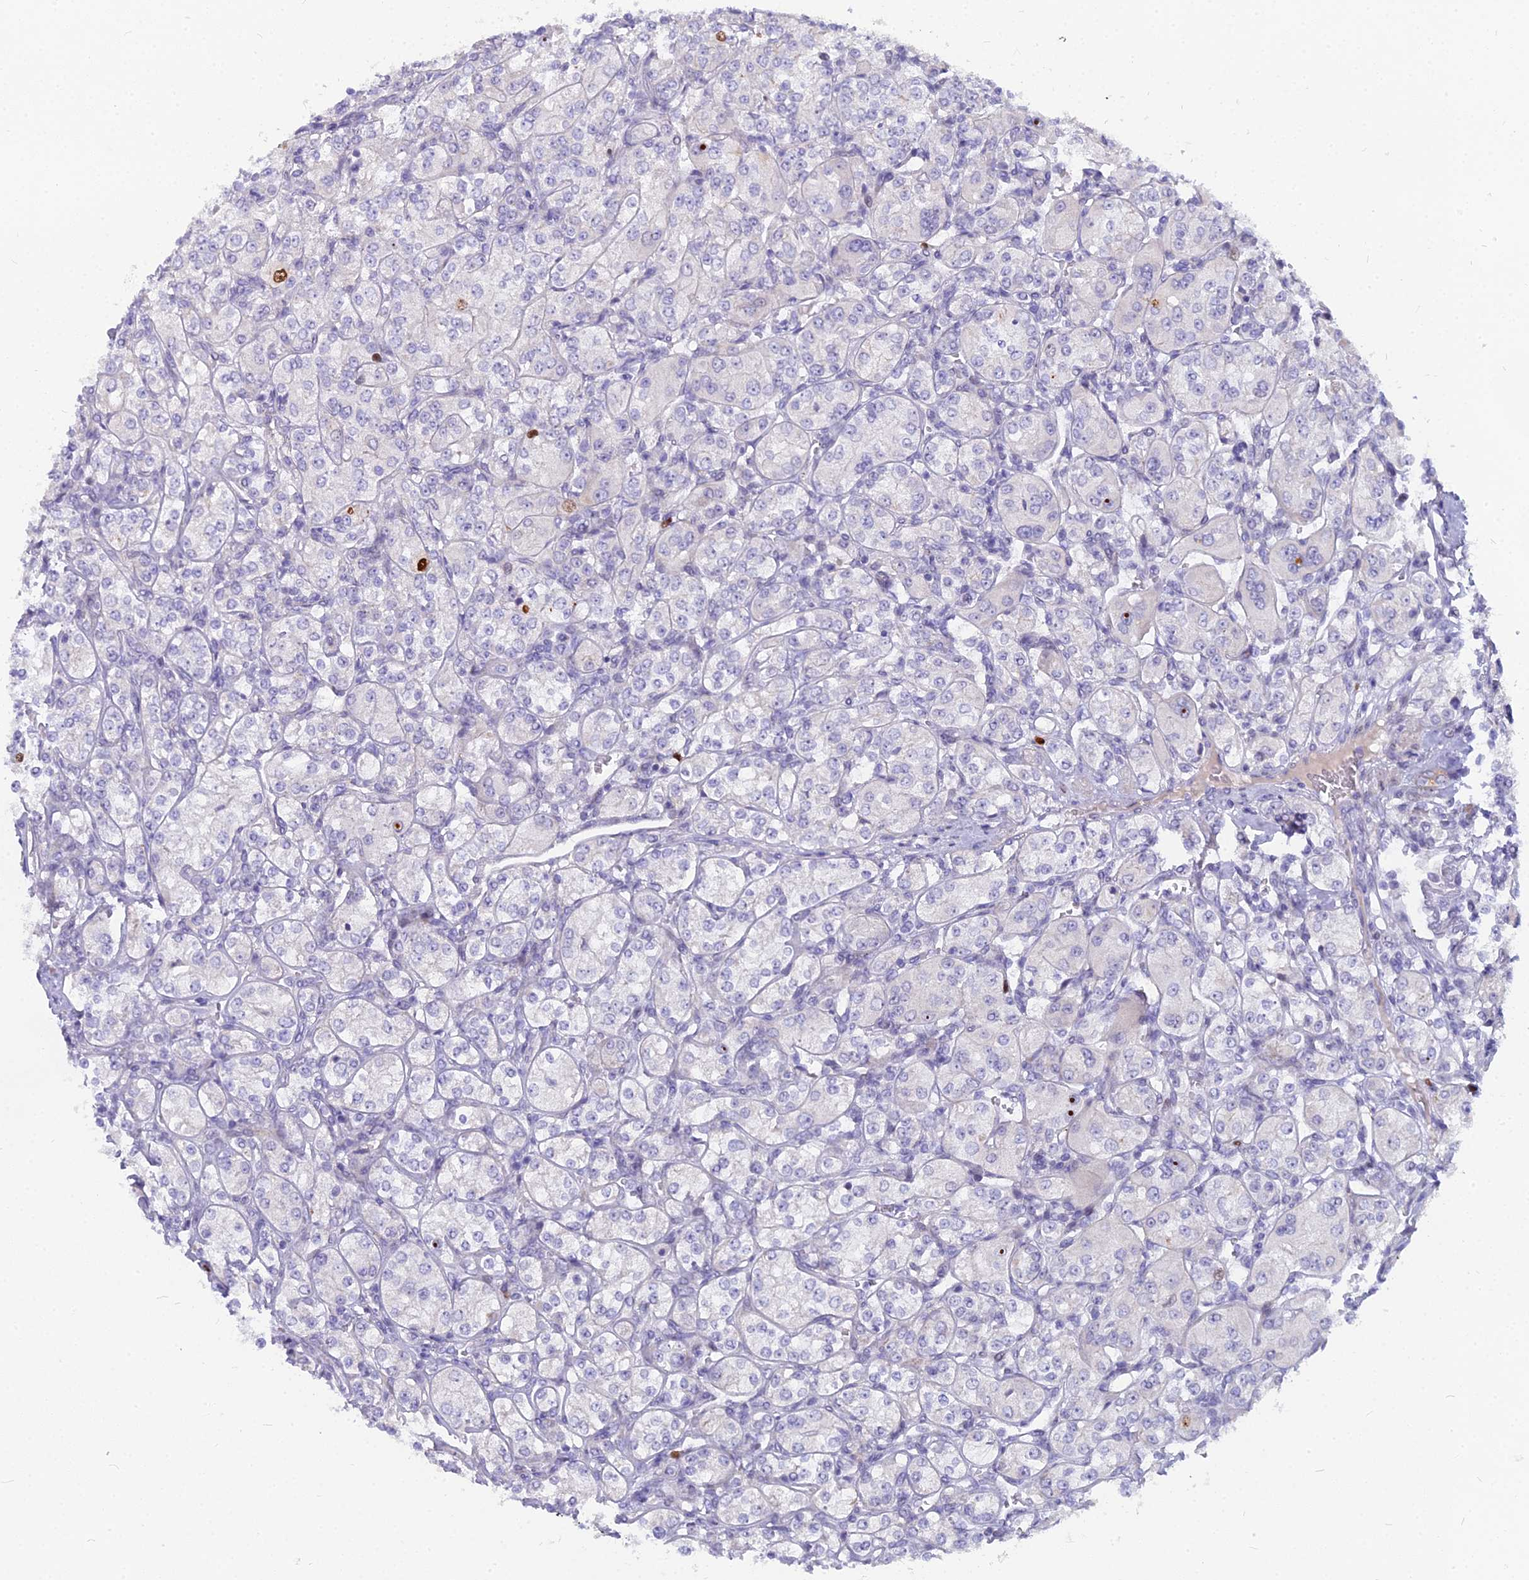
{"staining": {"intensity": "strong", "quantity": "<25%", "location": "nuclear"}, "tissue": "renal cancer", "cell_type": "Tumor cells", "image_type": "cancer", "snomed": [{"axis": "morphology", "description": "Adenocarcinoma, NOS"}, {"axis": "topography", "description": "Kidney"}], "caption": "A medium amount of strong nuclear positivity is present in approximately <25% of tumor cells in renal cancer tissue.", "gene": "NUSAP1", "patient": {"sex": "male", "age": 77}}